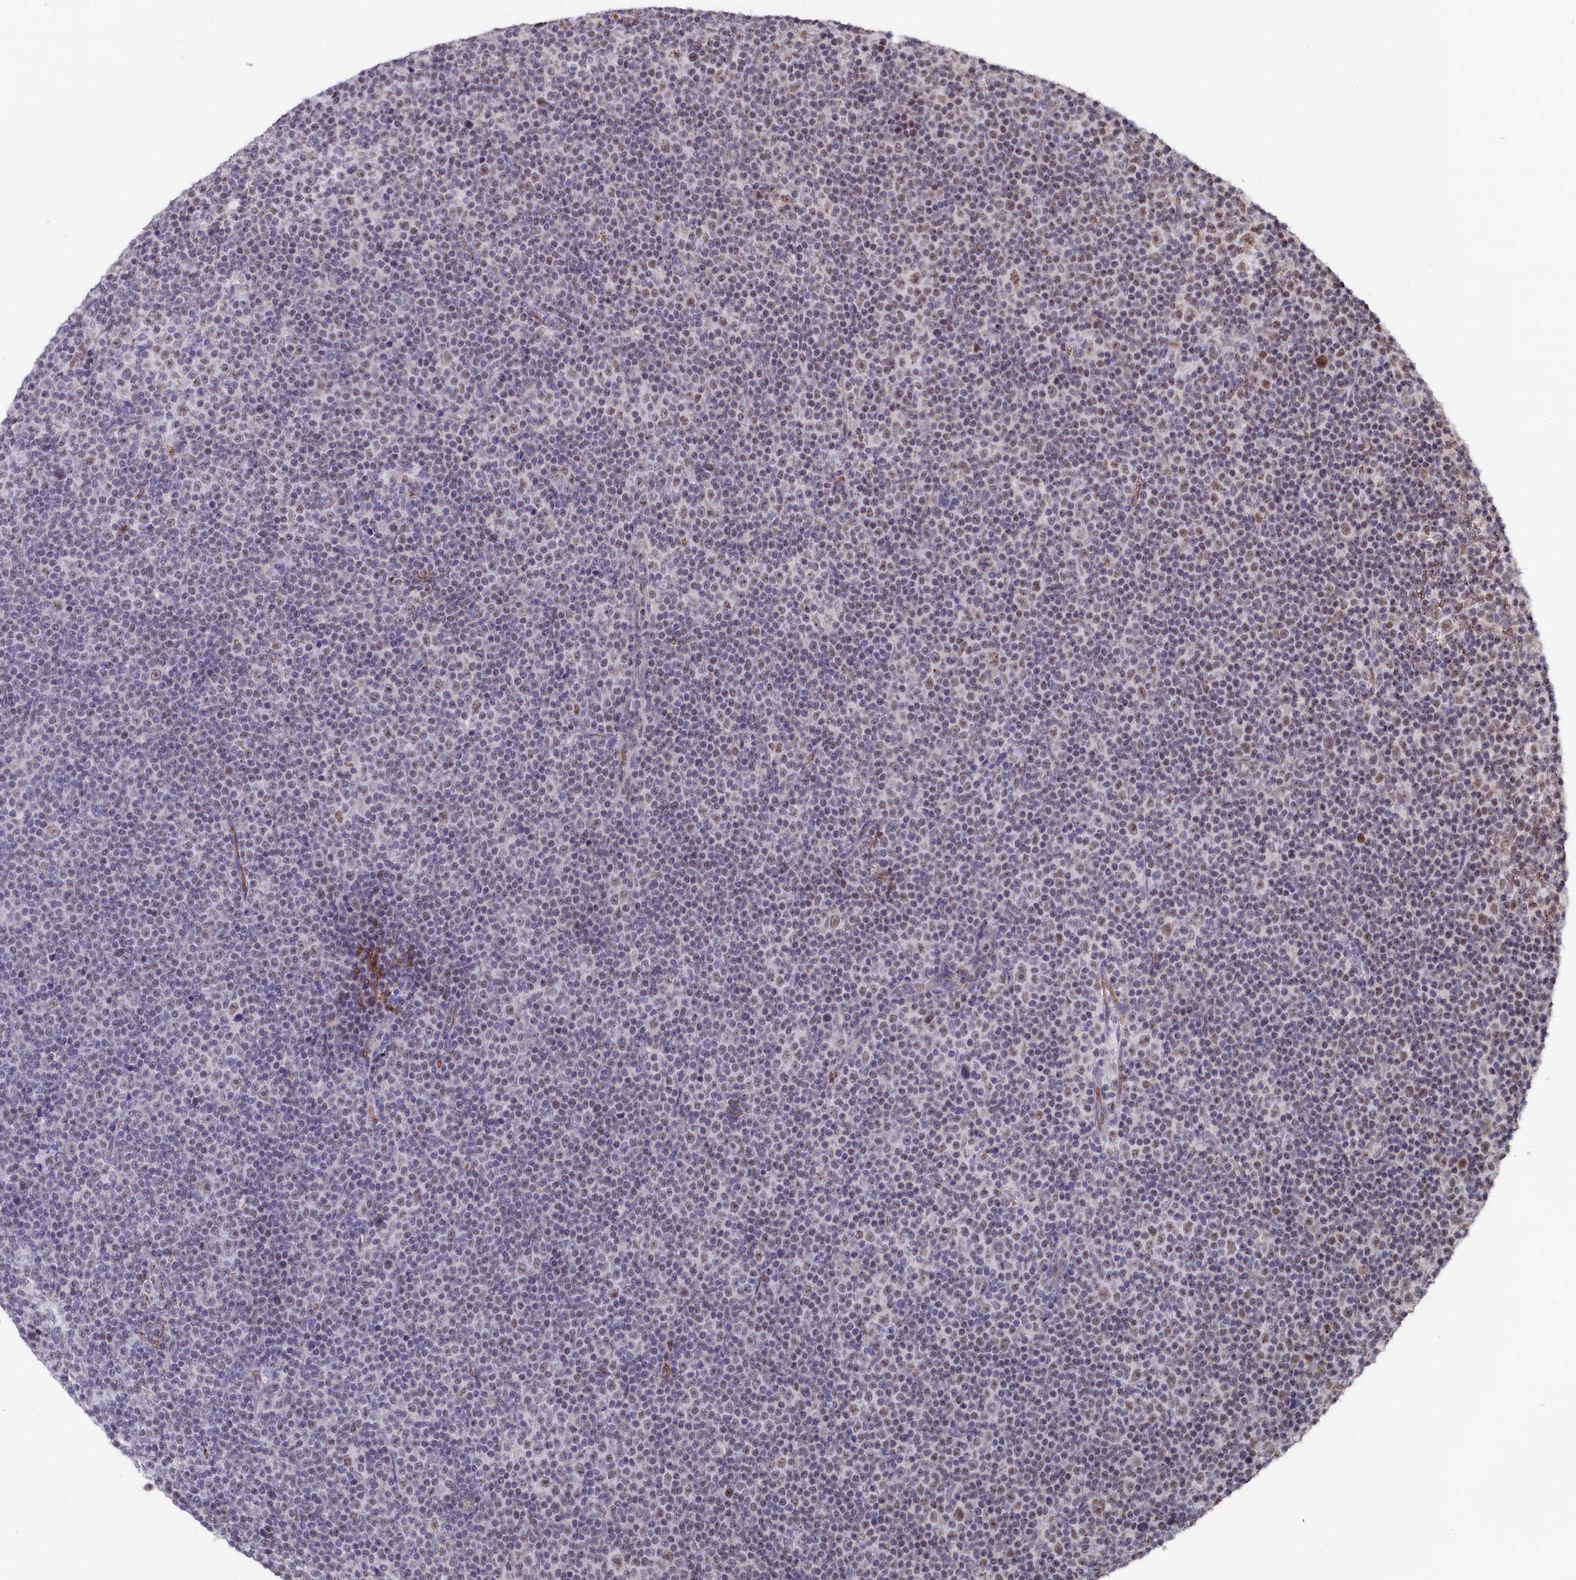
{"staining": {"intensity": "weak", "quantity": "25%-75%", "location": "nuclear"}, "tissue": "lymphoma", "cell_type": "Tumor cells", "image_type": "cancer", "snomed": [{"axis": "morphology", "description": "Malignant lymphoma, non-Hodgkin's type, Low grade"}, {"axis": "topography", "description": "Lymph node"}], "caption": "The image shows staining of low-grade malignant lymphoma, non-Hodgkin's type, revealing weak nuclear protein staining (brown color) within tumor cells.", "gene": "TIGD4", "patient": {"sex": "female", "age": 67}}